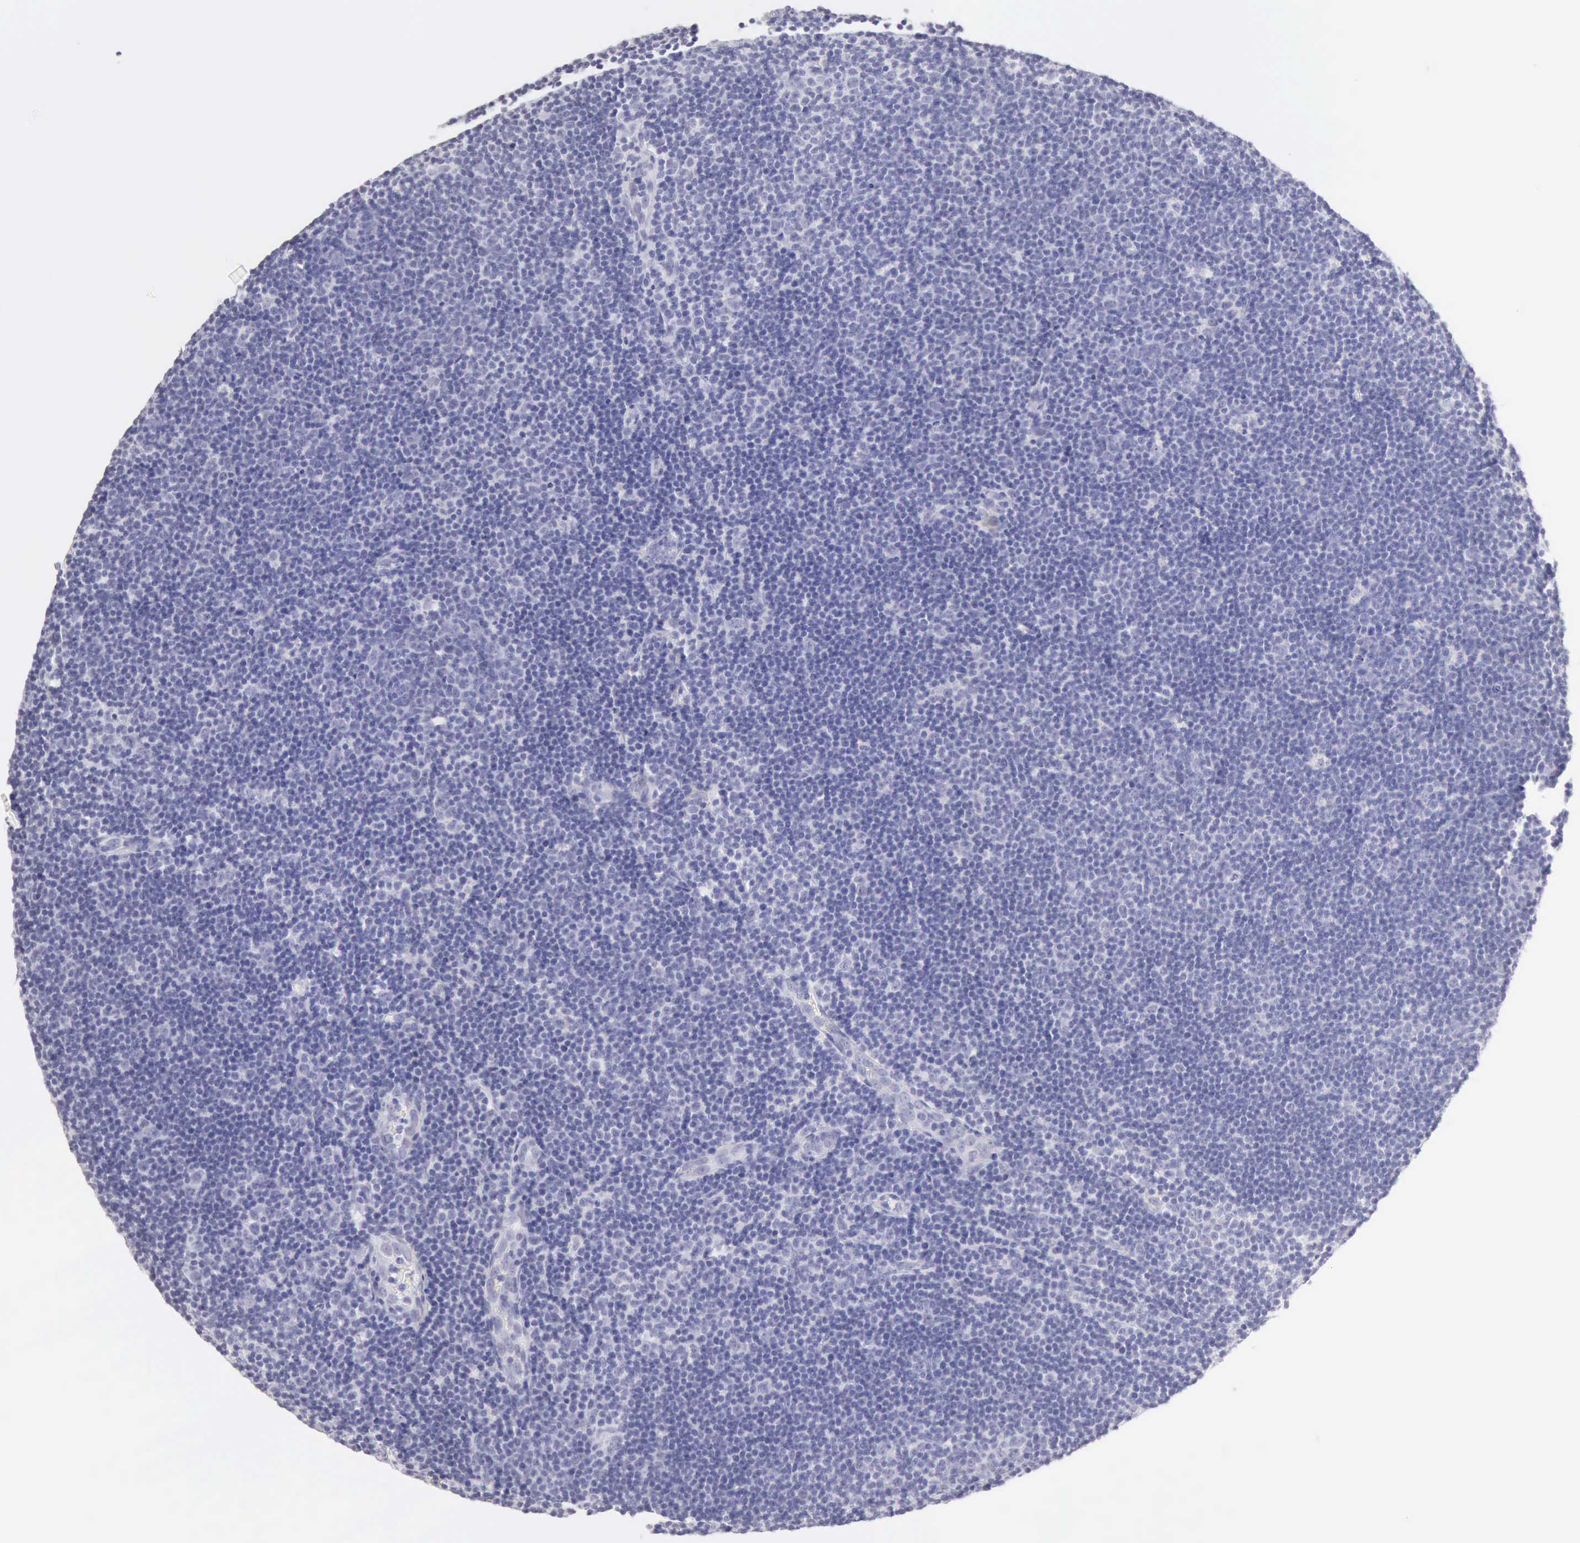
{"staining": {"intensity": "negative", "quantity": "none", "location": "none"}, "tissue": "lymphoma", "cell_type": "Tumor cells", "image_type": "cancer", "snomed": [{"axis": "morphology", "description": "Malignant lymphoma, non-Hodgkin's type, Low grade"}, {"axis": "topography", "description": "Lymph node"}], "caption": "An image of lymphoma stained for a protein displays no brown staining in tumor cells.", "gene": "RNASE1", "patient": {"sex": "male", "age": 49}}